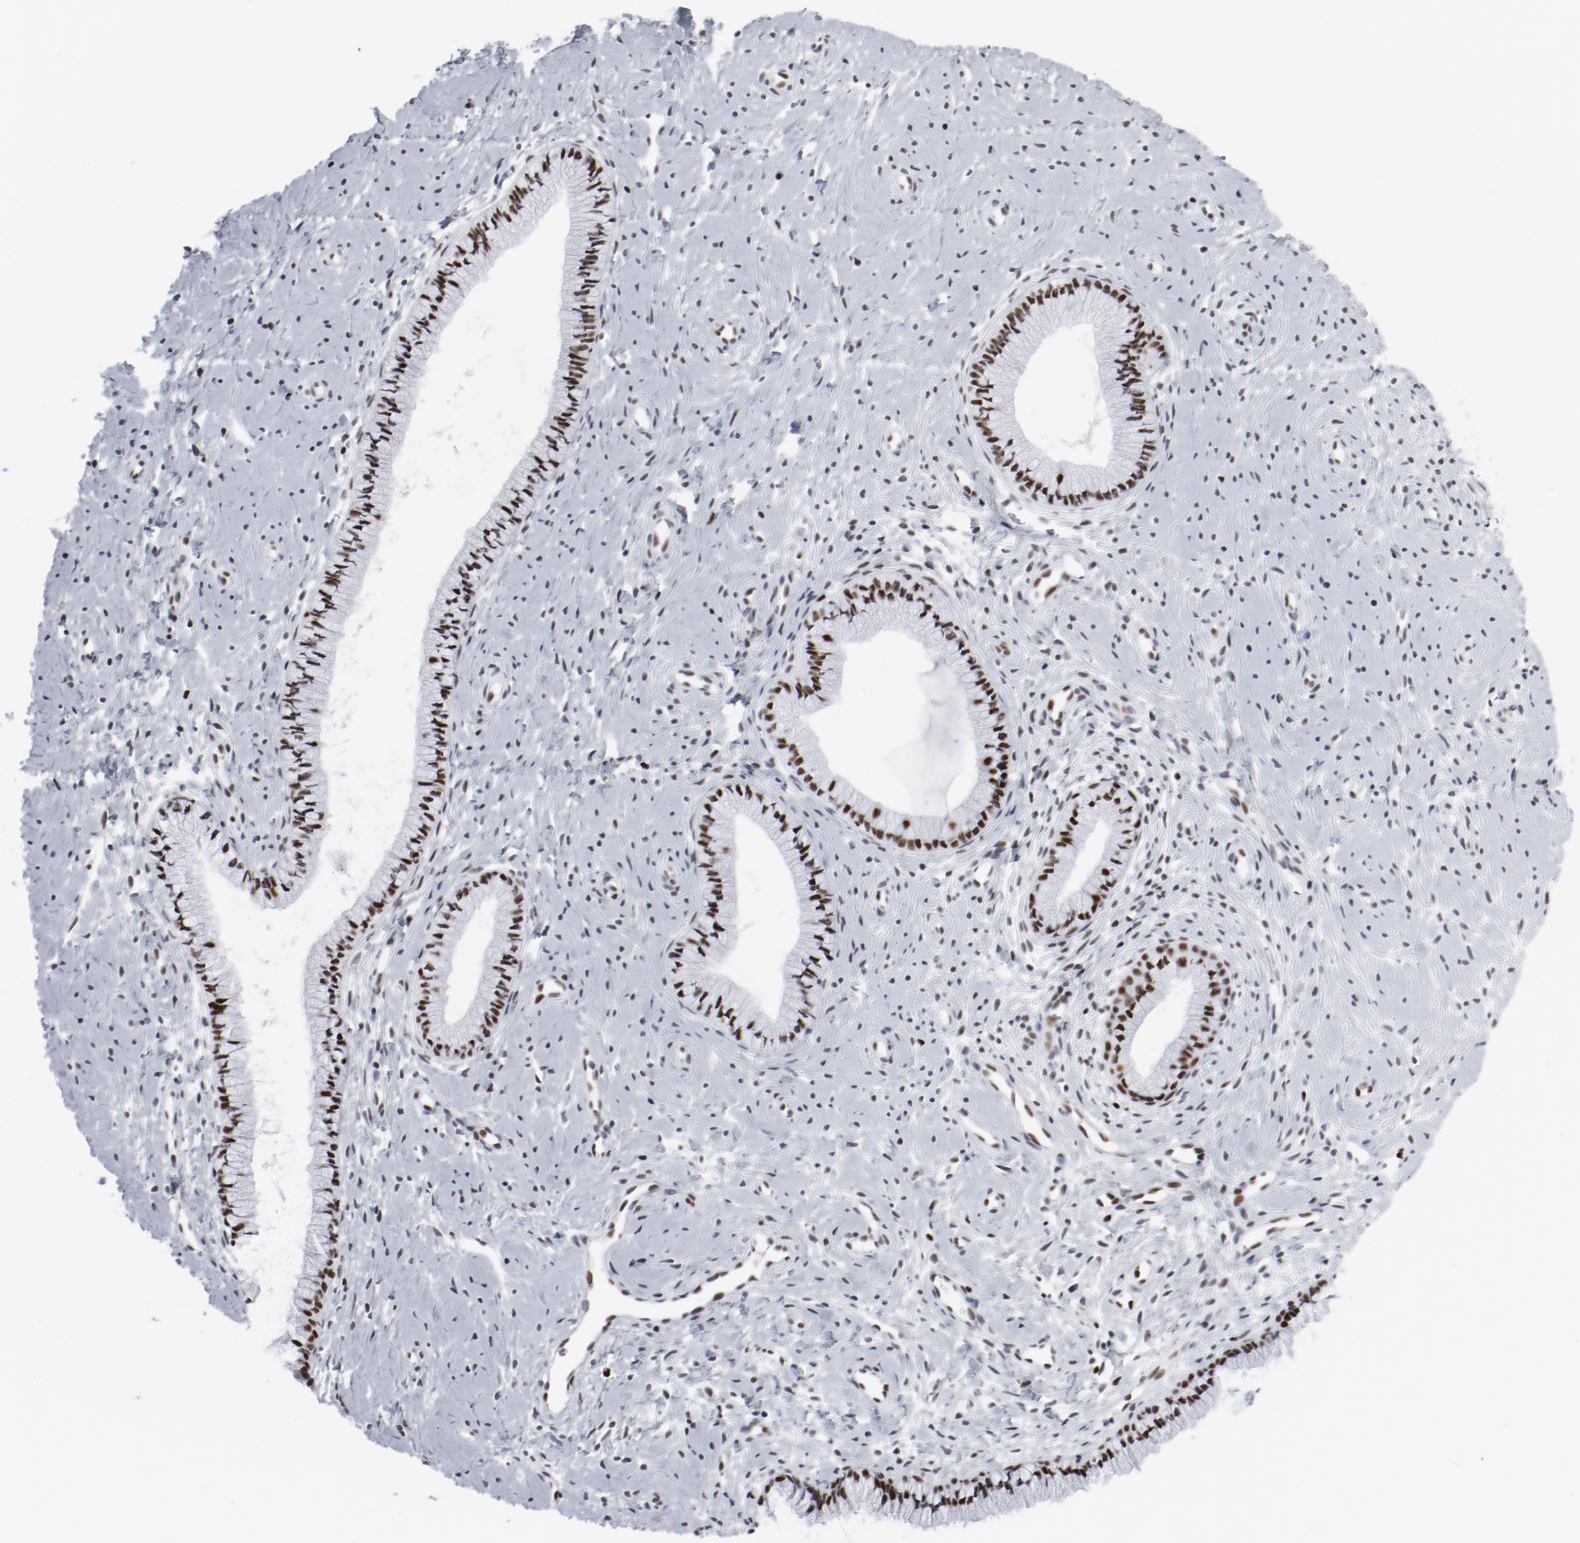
{"staining": {"intensity": "strong", "quantity": ">75%", "location": "nuclear"}, "tissue": "cervix", "cell_type": "Glandular cells", "image_type": "normal", "snomed": [{"axis": "morphology", "description": "Normal tissue, NOS"}, {"axis": "topography", "description": "Cervix"}], "caption": "Immunohistochemistry (IHC) staining of unremarkable cervix, which shows high levels of strong nuclear expression in approximately >75% of glandular cells indicating strong nuclear protein expression. The staining was performed using DAB (brown) for protein detection and nuclei were counterstained in hematoxylin (blue).", "gene": "POLD1", "patient": {"sex": "female", "age": 46}}